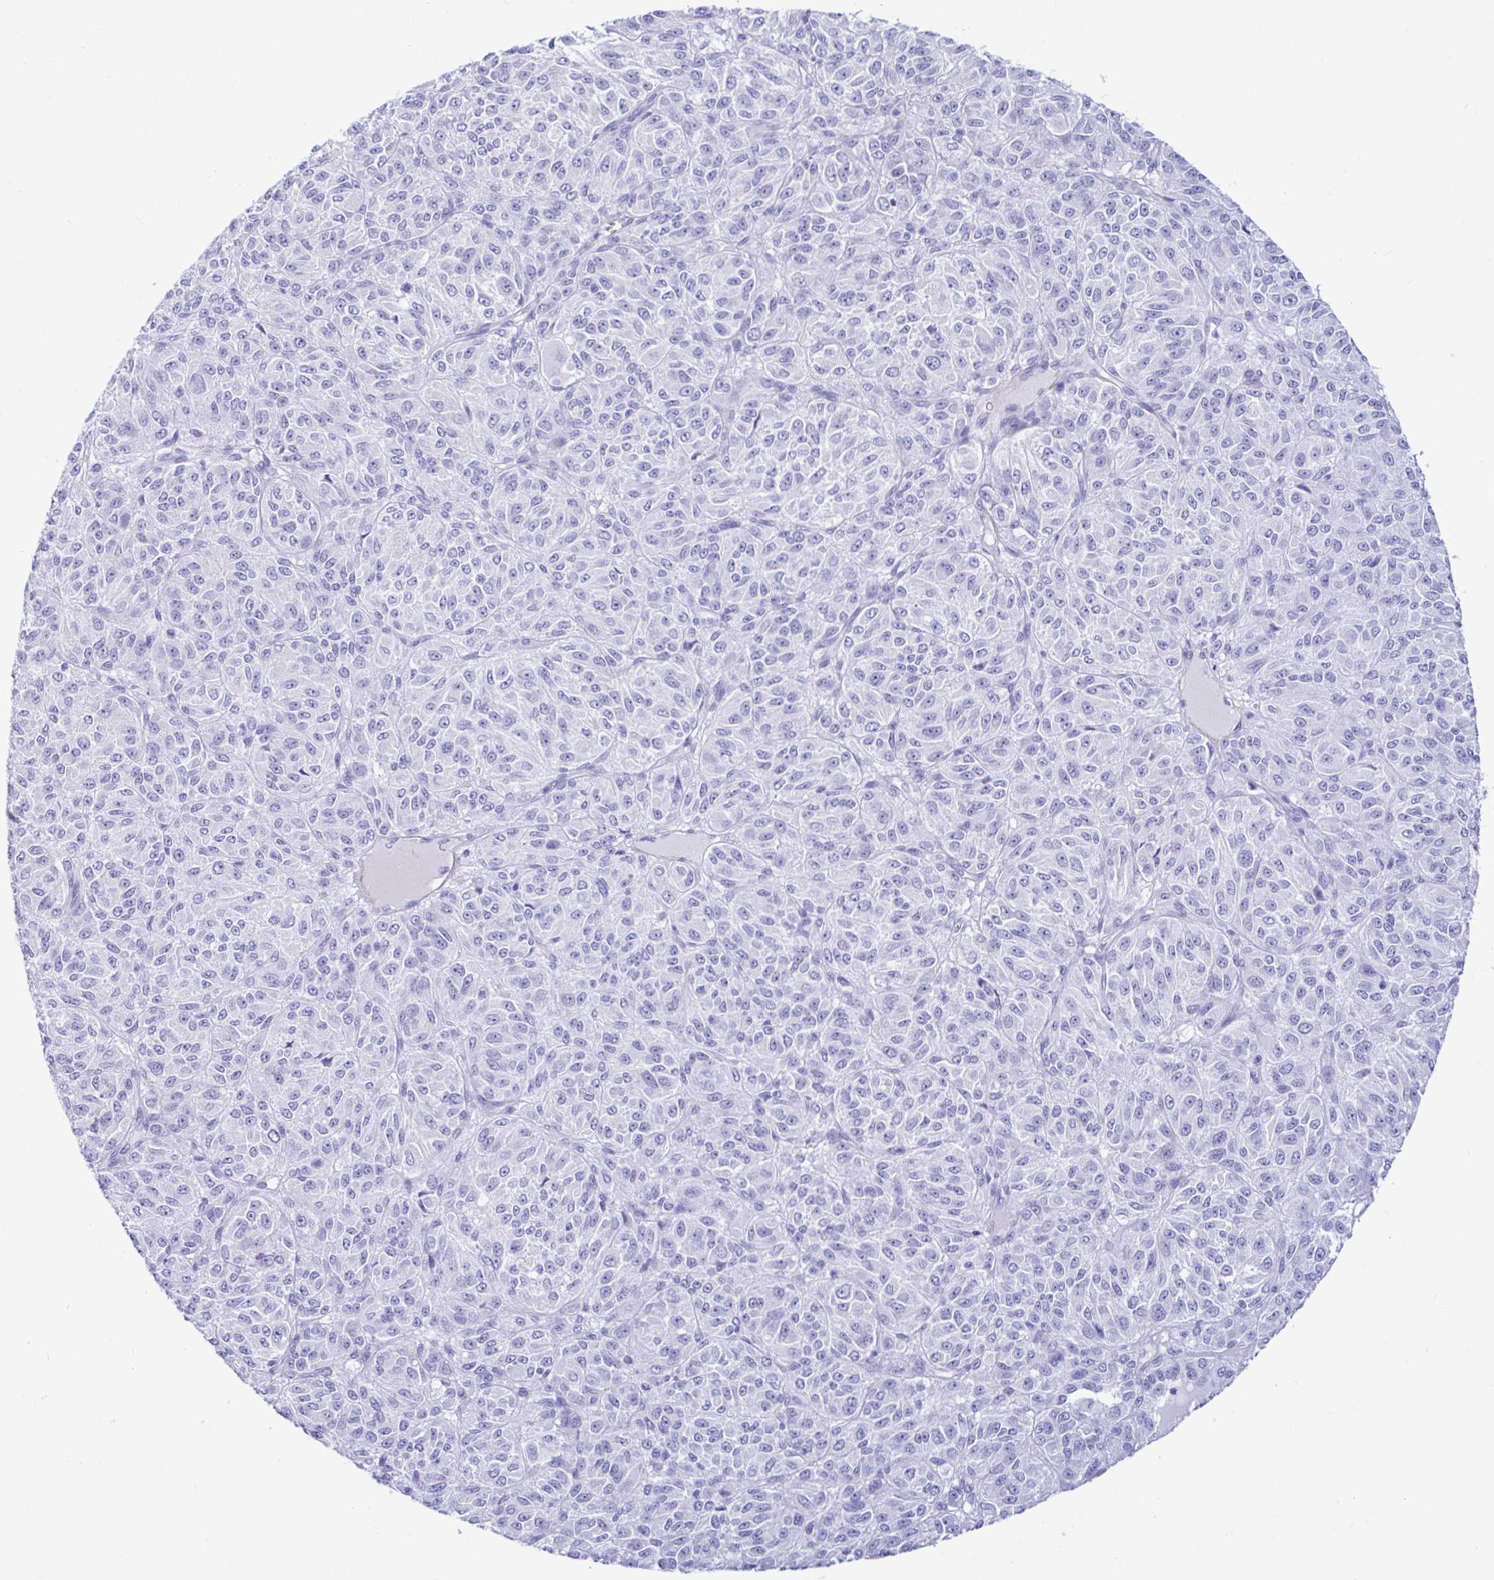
{"staining": {"intensity": "negative", "quantity": "none", "location": "none"}, "tissue": "melanoma", "cell_type": "Tumor cells", "image_type": "cancer", "snomed": [{"axis": "morphology", "description": "Malignant melanoma, Metastatic site"}, {"axis": "topography", "description": "Brain"}], "caption": "This is an IHC micrograph of melanoma. There is no expression in tumor cells.", "gene": "NBPF3", "patient": {"sex": "female", "age": 56}}